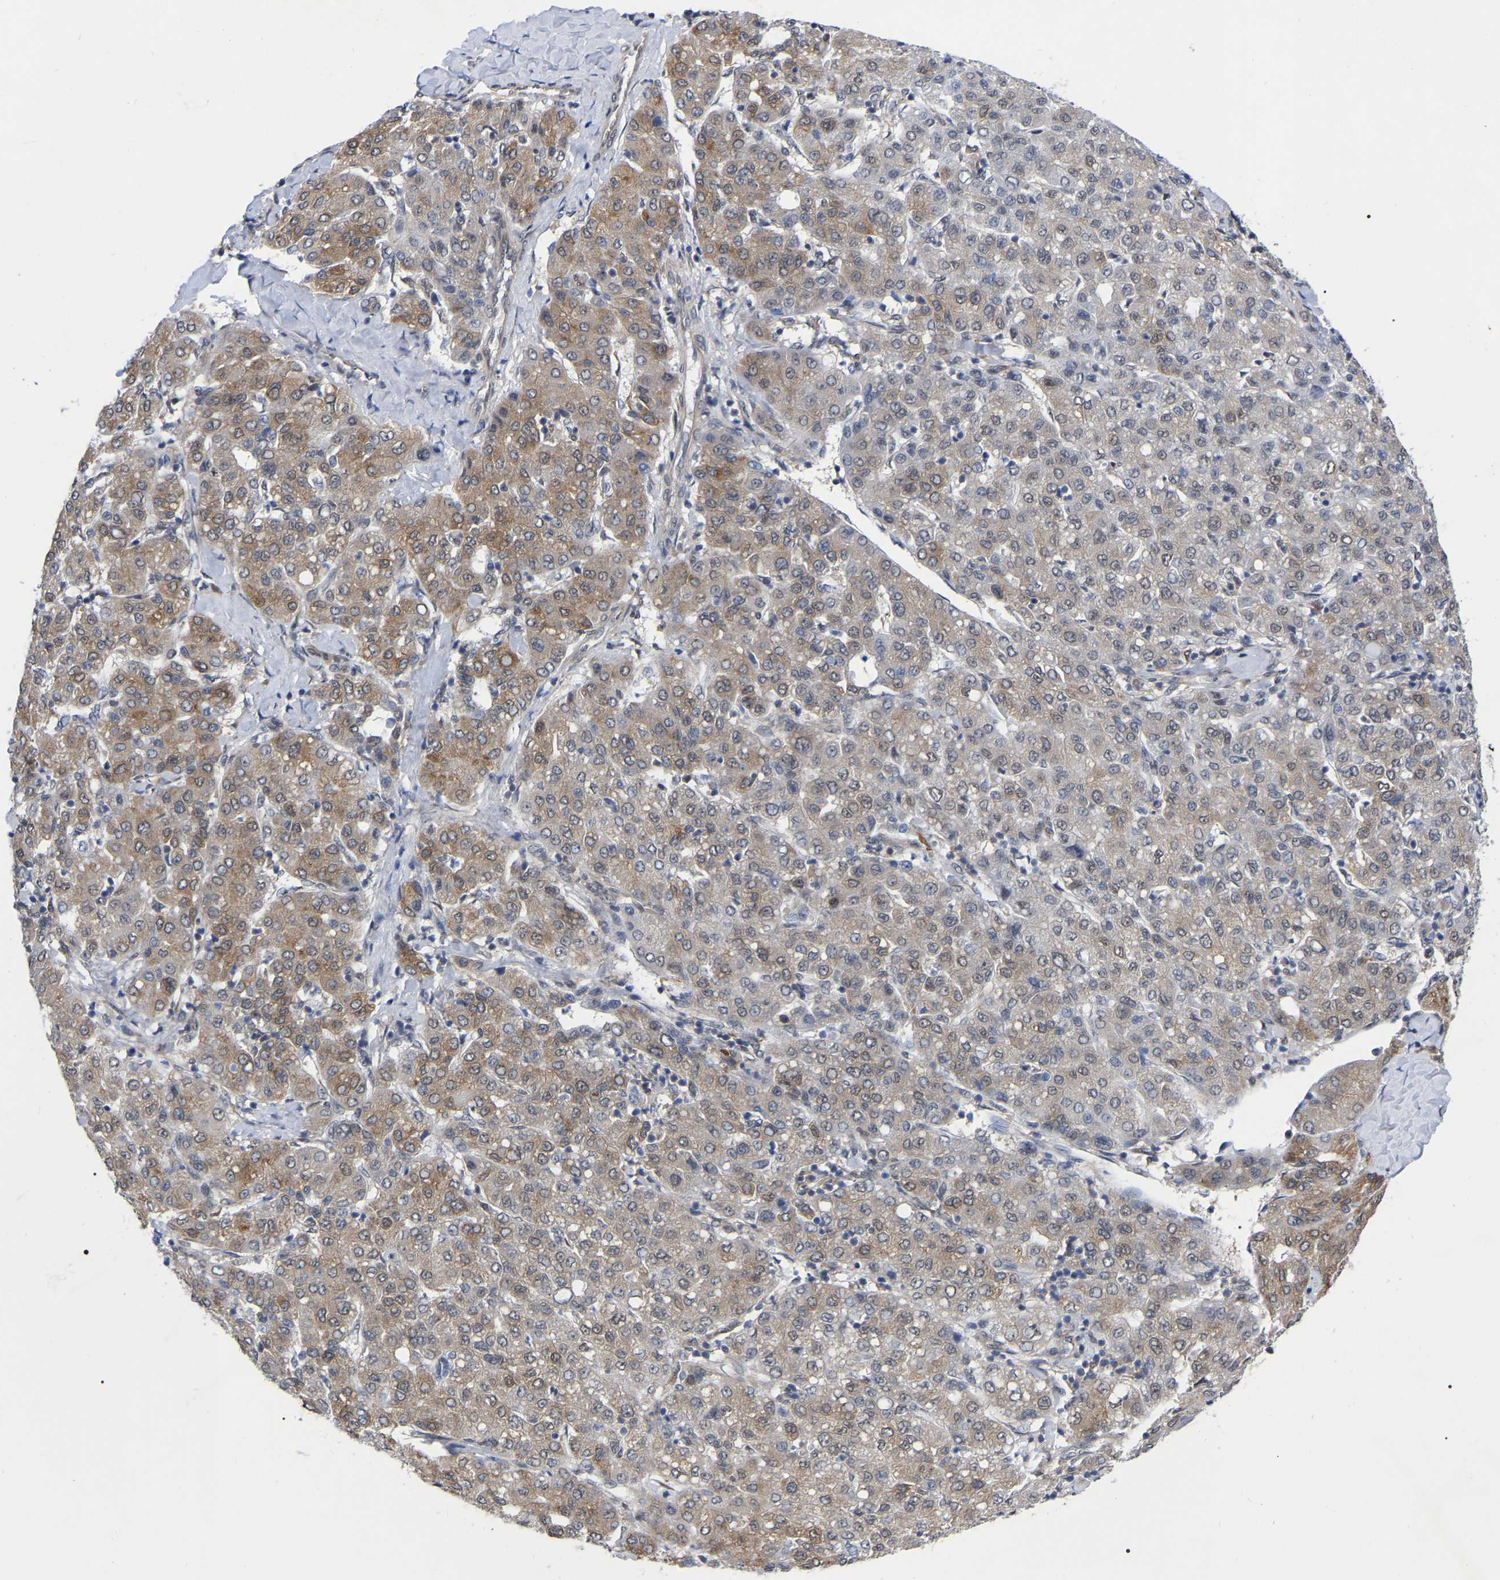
{"staining": {"intensity": "moderate", "quantity": "<25%", "location": "cytoplasmic/membranous,nuclear"}, "tissue": "liver cancer", "cell_type": "Tumor cells", "image_type": "cancer", "snomed": [{"axis": "morphology", "description": "Carcinoma, Hepatocellular, NOS"}, {"axis": "topography", "description": "Liver"}], "caption": "An image of human hepatocellular carcinoma (liver) stained for a protein demonstrates moderate cytoplasmic/membranous and nuclear brown staining in tumor cells. (DAB = brown stain, brightfield microscopy at high magnification).", "gene": "UBE4B", "patient": {"sex": "male", "age": 65}}